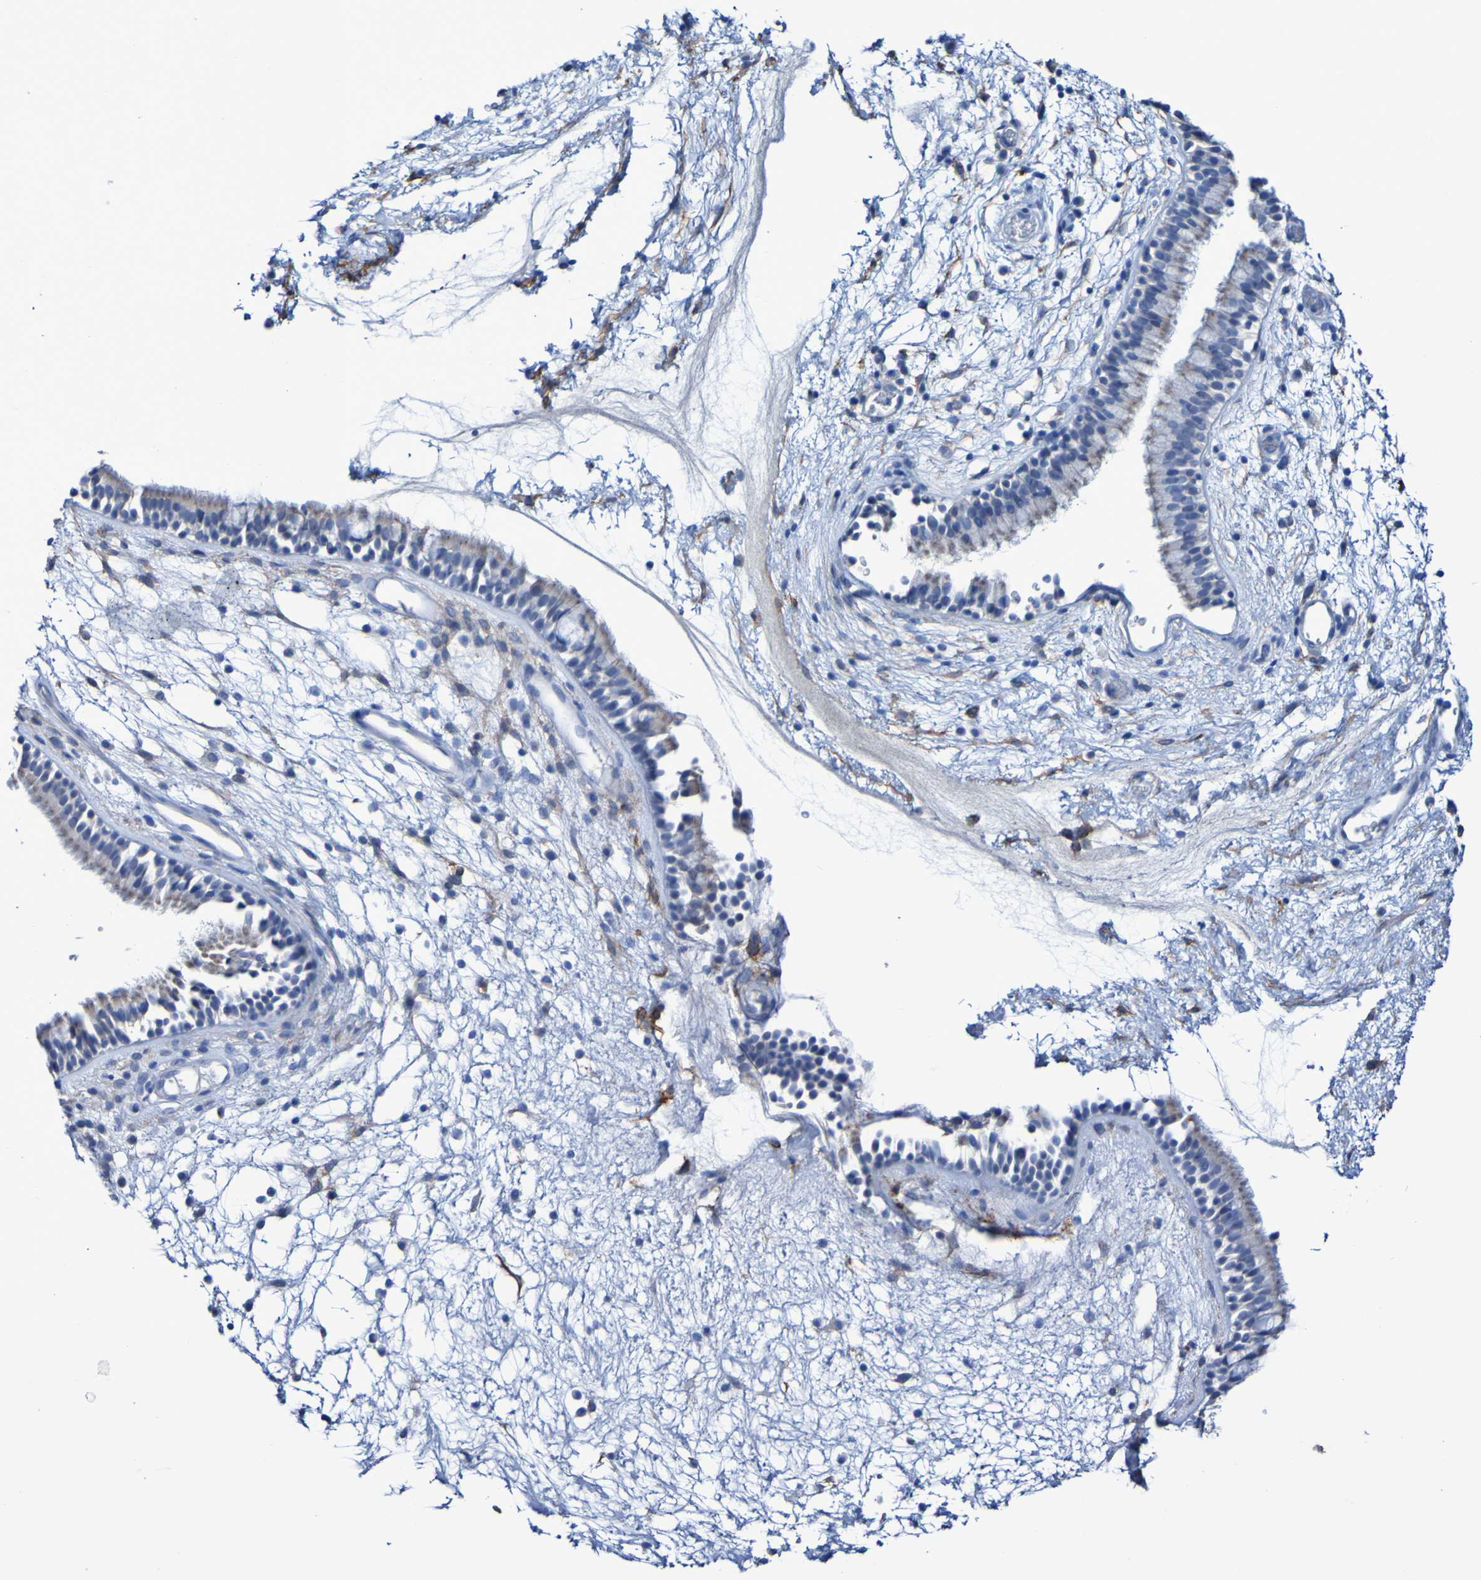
{"staining": {"intensity": "weak", "quantity": "25%-75%", "location": "cytoplasmic/membranous"}, "tissue": "nasopharynx", "cell_type": "Respiratory epithelial cells", "image_type": "normal", "snomed": [{"axis": "morphology", "description": "Normal tissue, NOS"}, {"axis": "morphology", "description": "Inflammation, NOS"}, {"axis": "topography", "description": "Nasopharynx"}], "caption": "Immunohistochemistry (IHC) histopathology image of normal human nasopharynx stained for a protein (brown), which reveals low levels of weak cytoplasmic/membranous expression in approximately 25%-75% of respiratory epithelial cells.", "gene": "SGCB", "patient": {"sex": "male", "age": 48}}